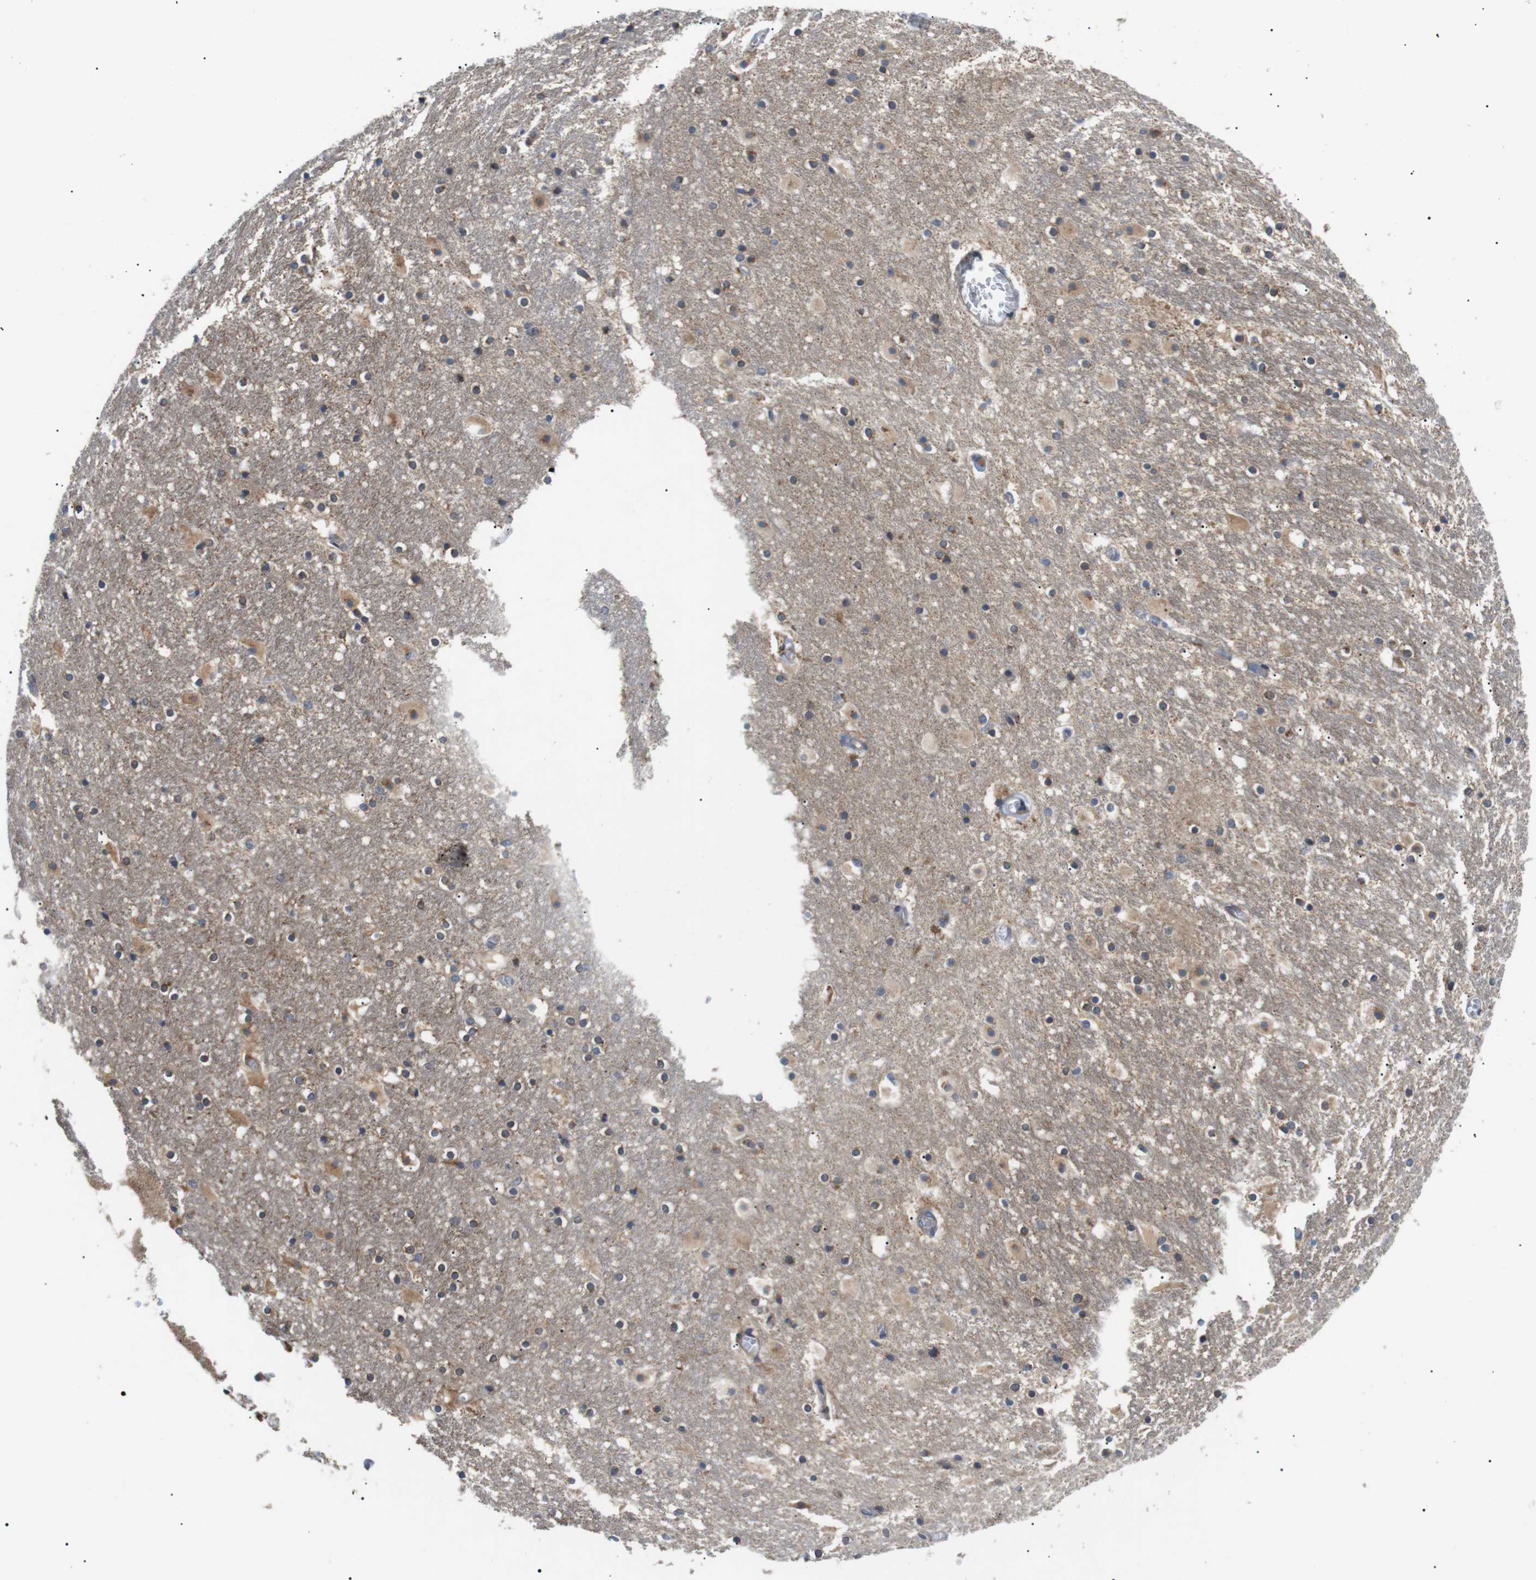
{"staining": {"intensity": "moderate", "quantity": "25%-75%", "location": "cytoplasmic/membranous"}, "tissue": "hippocampus", "cell_type": "Glial cells", "image_type": "normal", "snomed": [{"axis": "morphology", "description": "Normal tissue, NOS"}, {"axis": "topography", "description": "Hippocampus"}], "caption": "High-power microscopy captured an IHC photomicrograph of unremarkable hippocampus, revealing moderate cytoplasmic/membranous staining in approximately 25%-75% of glial cells.", "gene": "DIPK1A", "patient": {"sex": "male", "age": 45}}